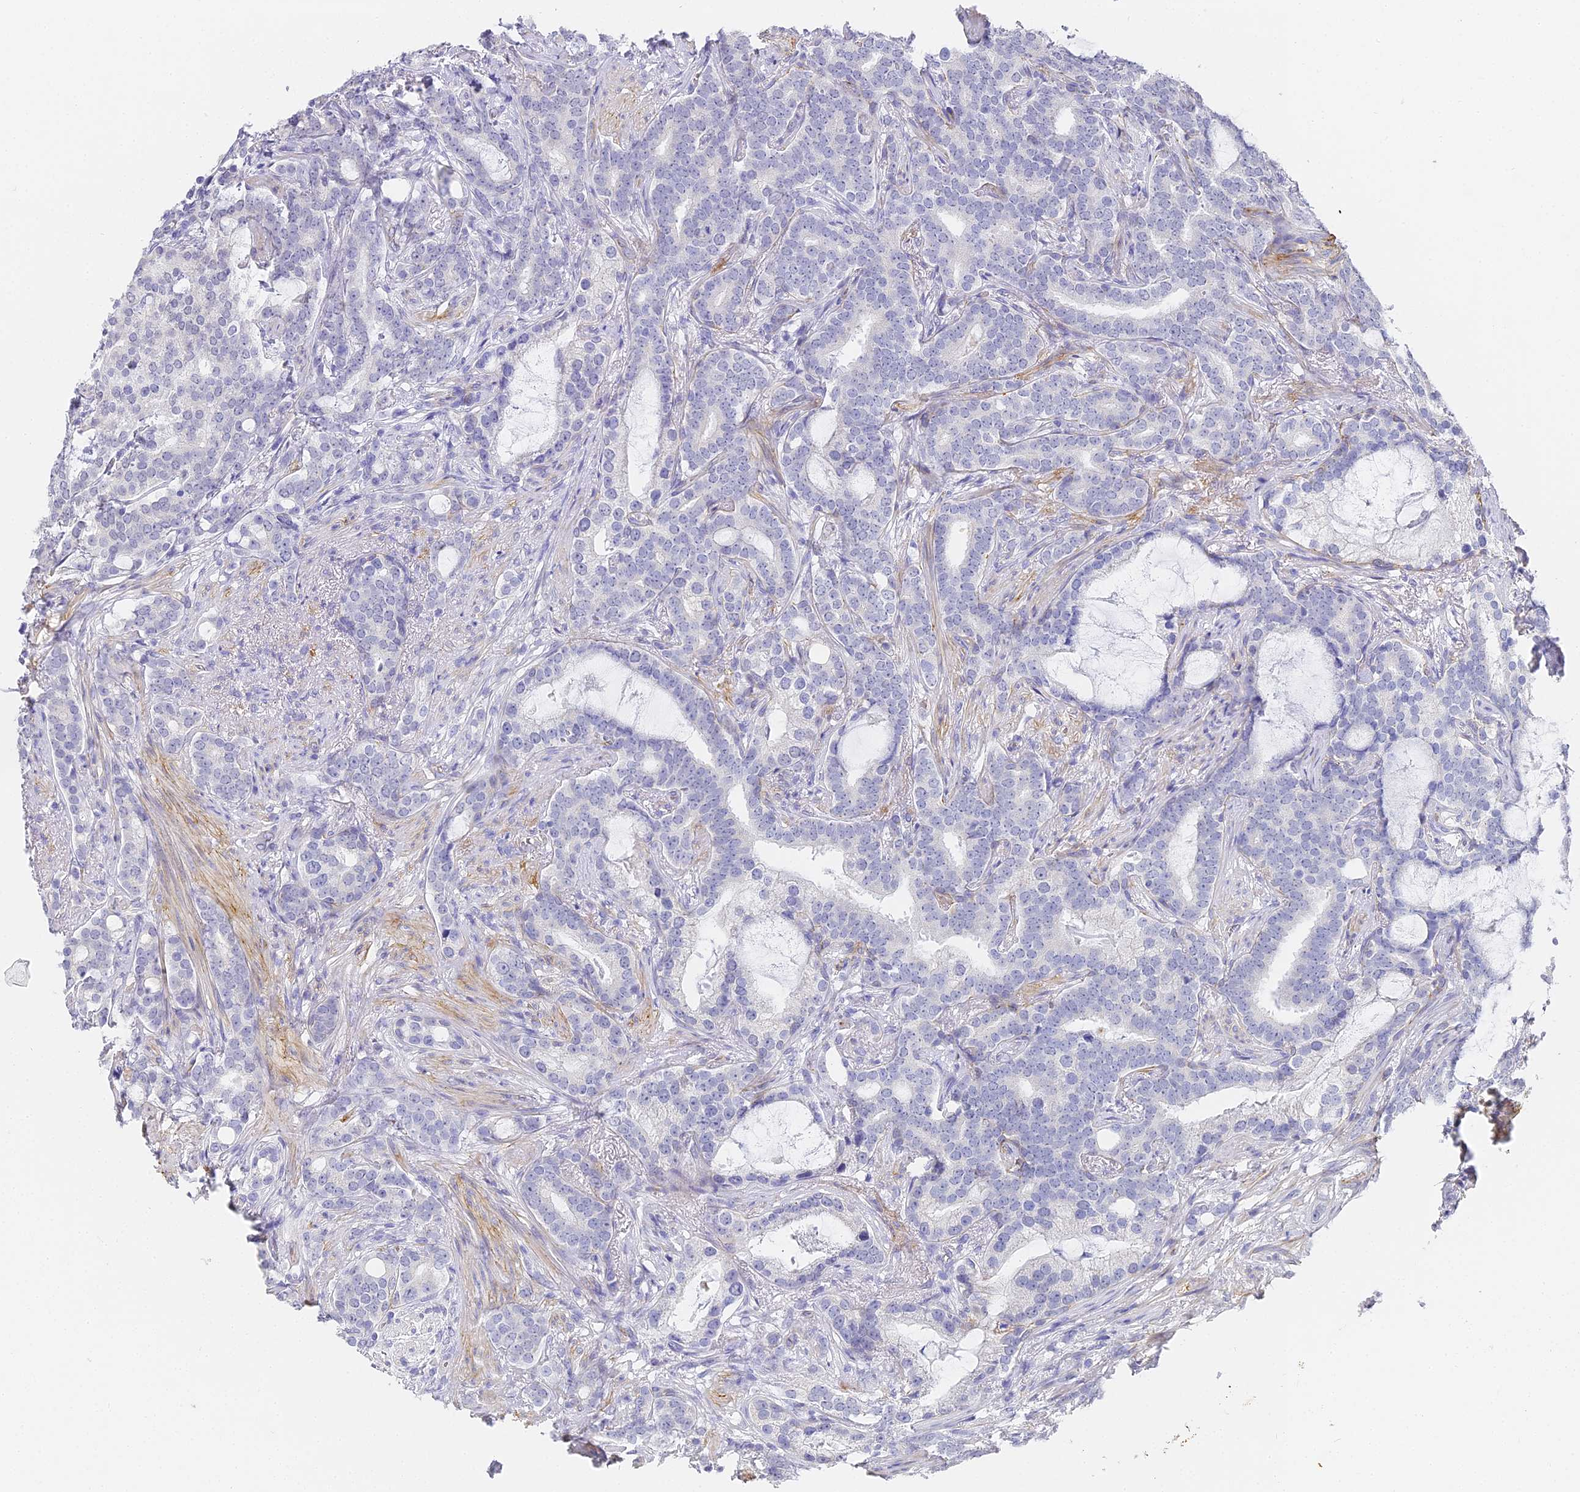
{"staining": {"intensity": "negative", "quantity": "none", "location": "none"}, "tissue": "prostate cancer", "cell_type": "Tumor cells", "image_type": "cancer", "snomed": [{"axis": "morphology", "description": "Adenocarcinoma, Low grade"}, {"axis": "topography", "description": "Prostate"}], "caption": "This image is of prostate cancer (low-grade adenocarcinoma) stained with immunohistochemistry to label a protein in brown with the nuclei are counter-stained blue. There is no positivity in tumor cells. (Immunohistochemistry, brightfield microscopy, high magnification).", "gene": "GJA1", "patient": {"sex": "male", "age": 71}}